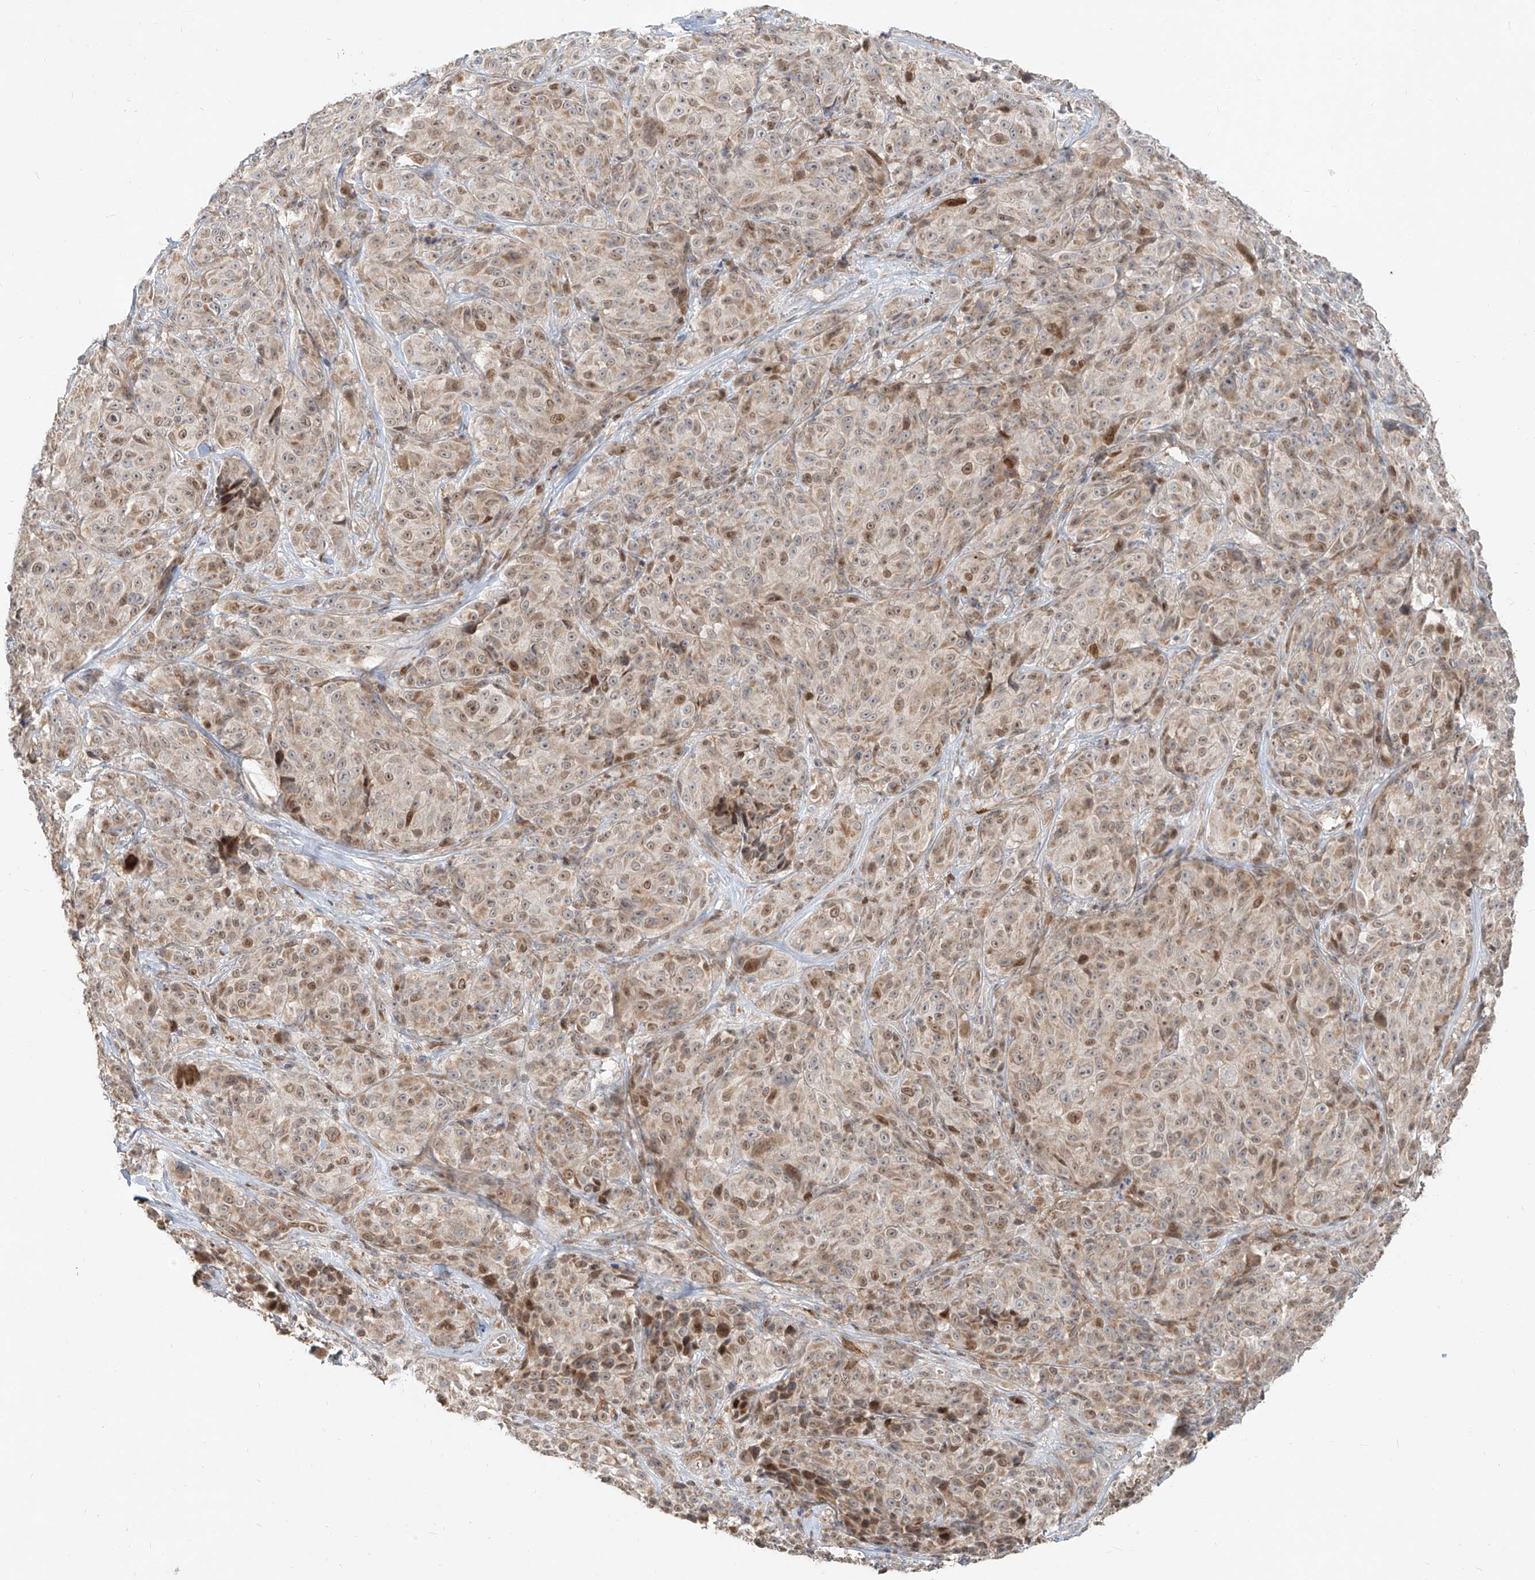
{"staining": {"intensity": "moderate", "quantity": ">75%", "location": "cytoplasmic/membranous,nuclear"}, "tissue": "melanoma", "cell_type": "Tumor cells", "image_type": "cancer", "snomed": [{"axis": "morphology", "description": "Malignant melanoma, NOS"}, {"axis": "topography", "description": "Skin"}], "caption": "Protein staining reveals moderate cytoplasmic/membranous and nuclear staining in about >75% of tumor cells in melanoma.", "gene": "FGD2", "patient": {"sex": "male", "age": 73}}